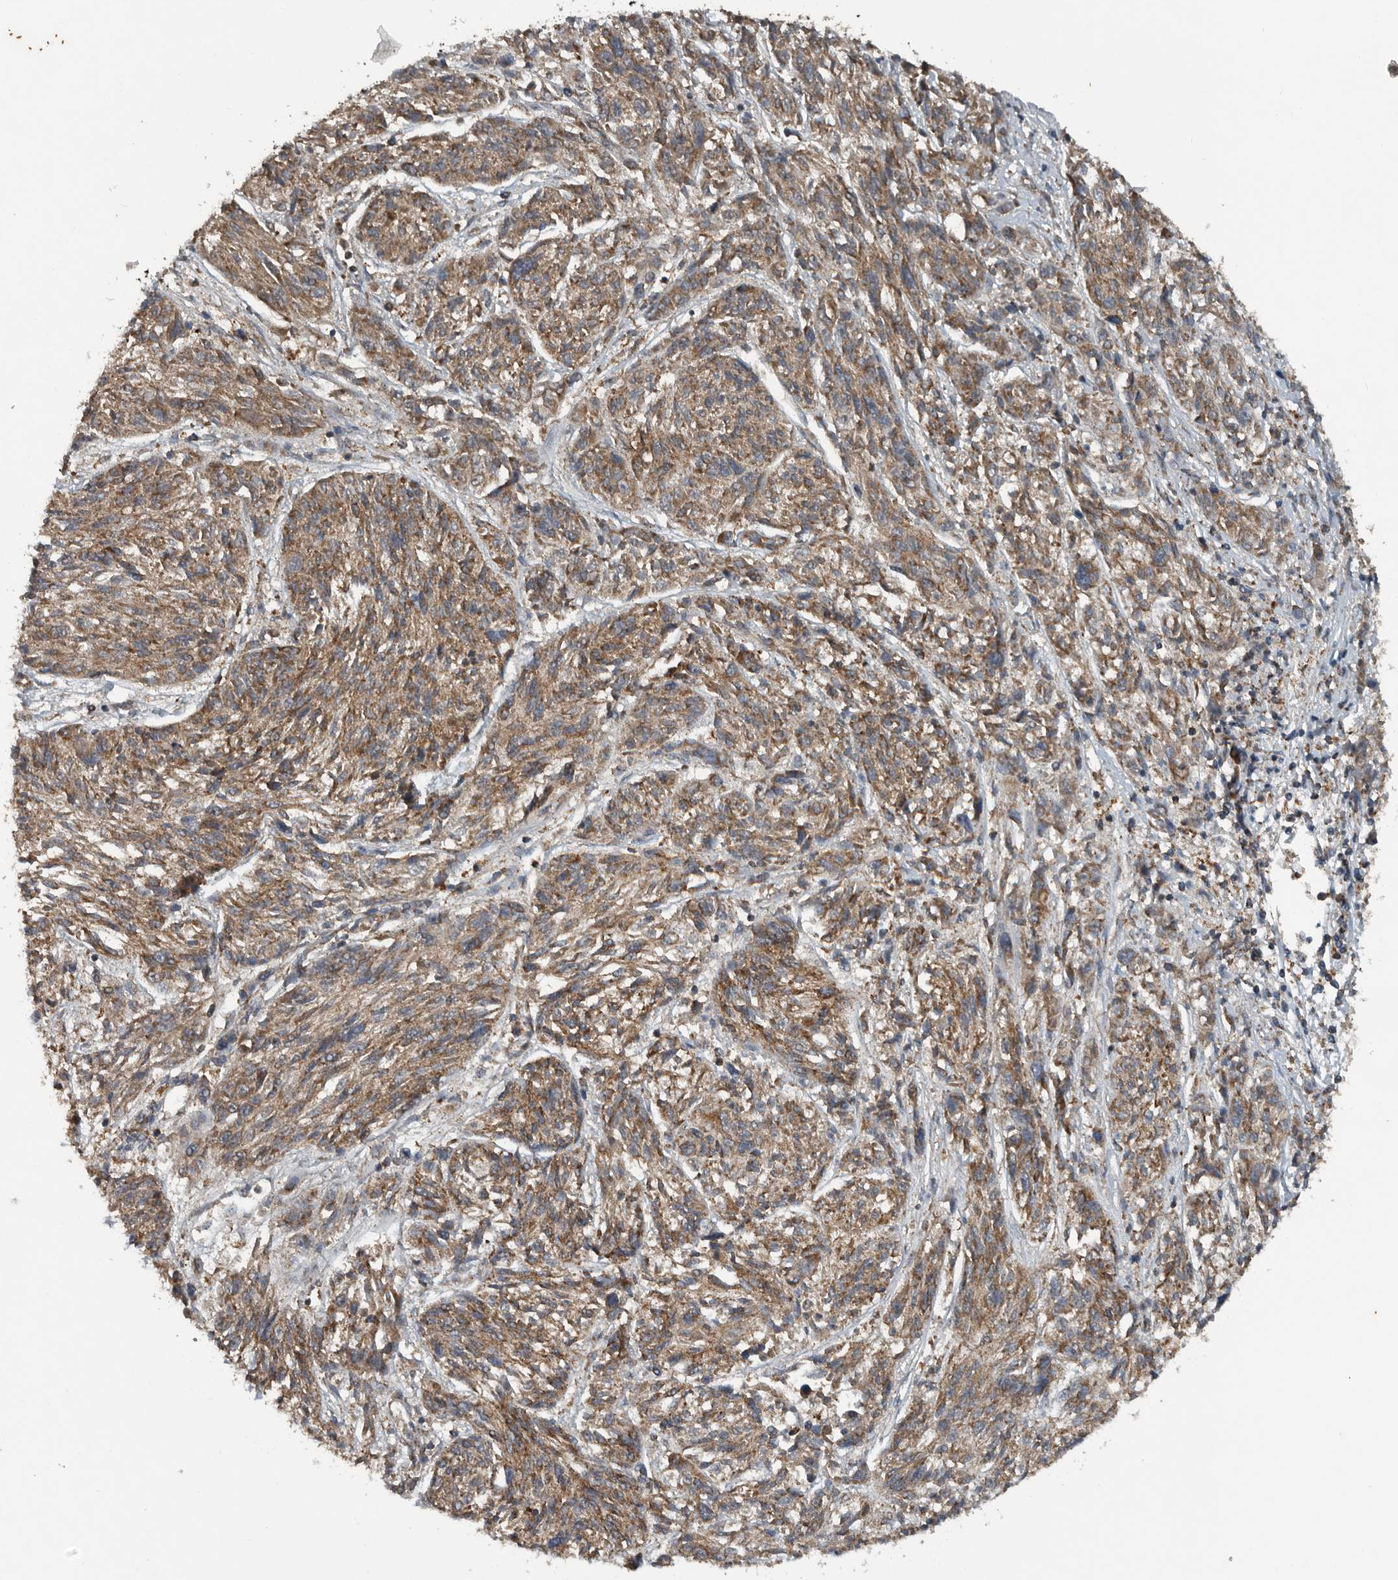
{"staining": {"intensity": "moderate", "quantity": ">75%", "location": "cytoplasmic/membranous"}, "tissue": "melanoma", "cell_type": "Tumor cells", "image_type": "cancer", "snomed": [{"axis": "morphology", "description": "Malignant melanoma, NOS"}, {"axis": "topography", "description": "Skin"}], "caption": "Immunohistochemical staining of melanoma shows moderate cytoplasmic/membranous protein staining in about >75% of tumor cells.", "gene": "IL6ST", "patient": {"sex": "male", "age": 53}}